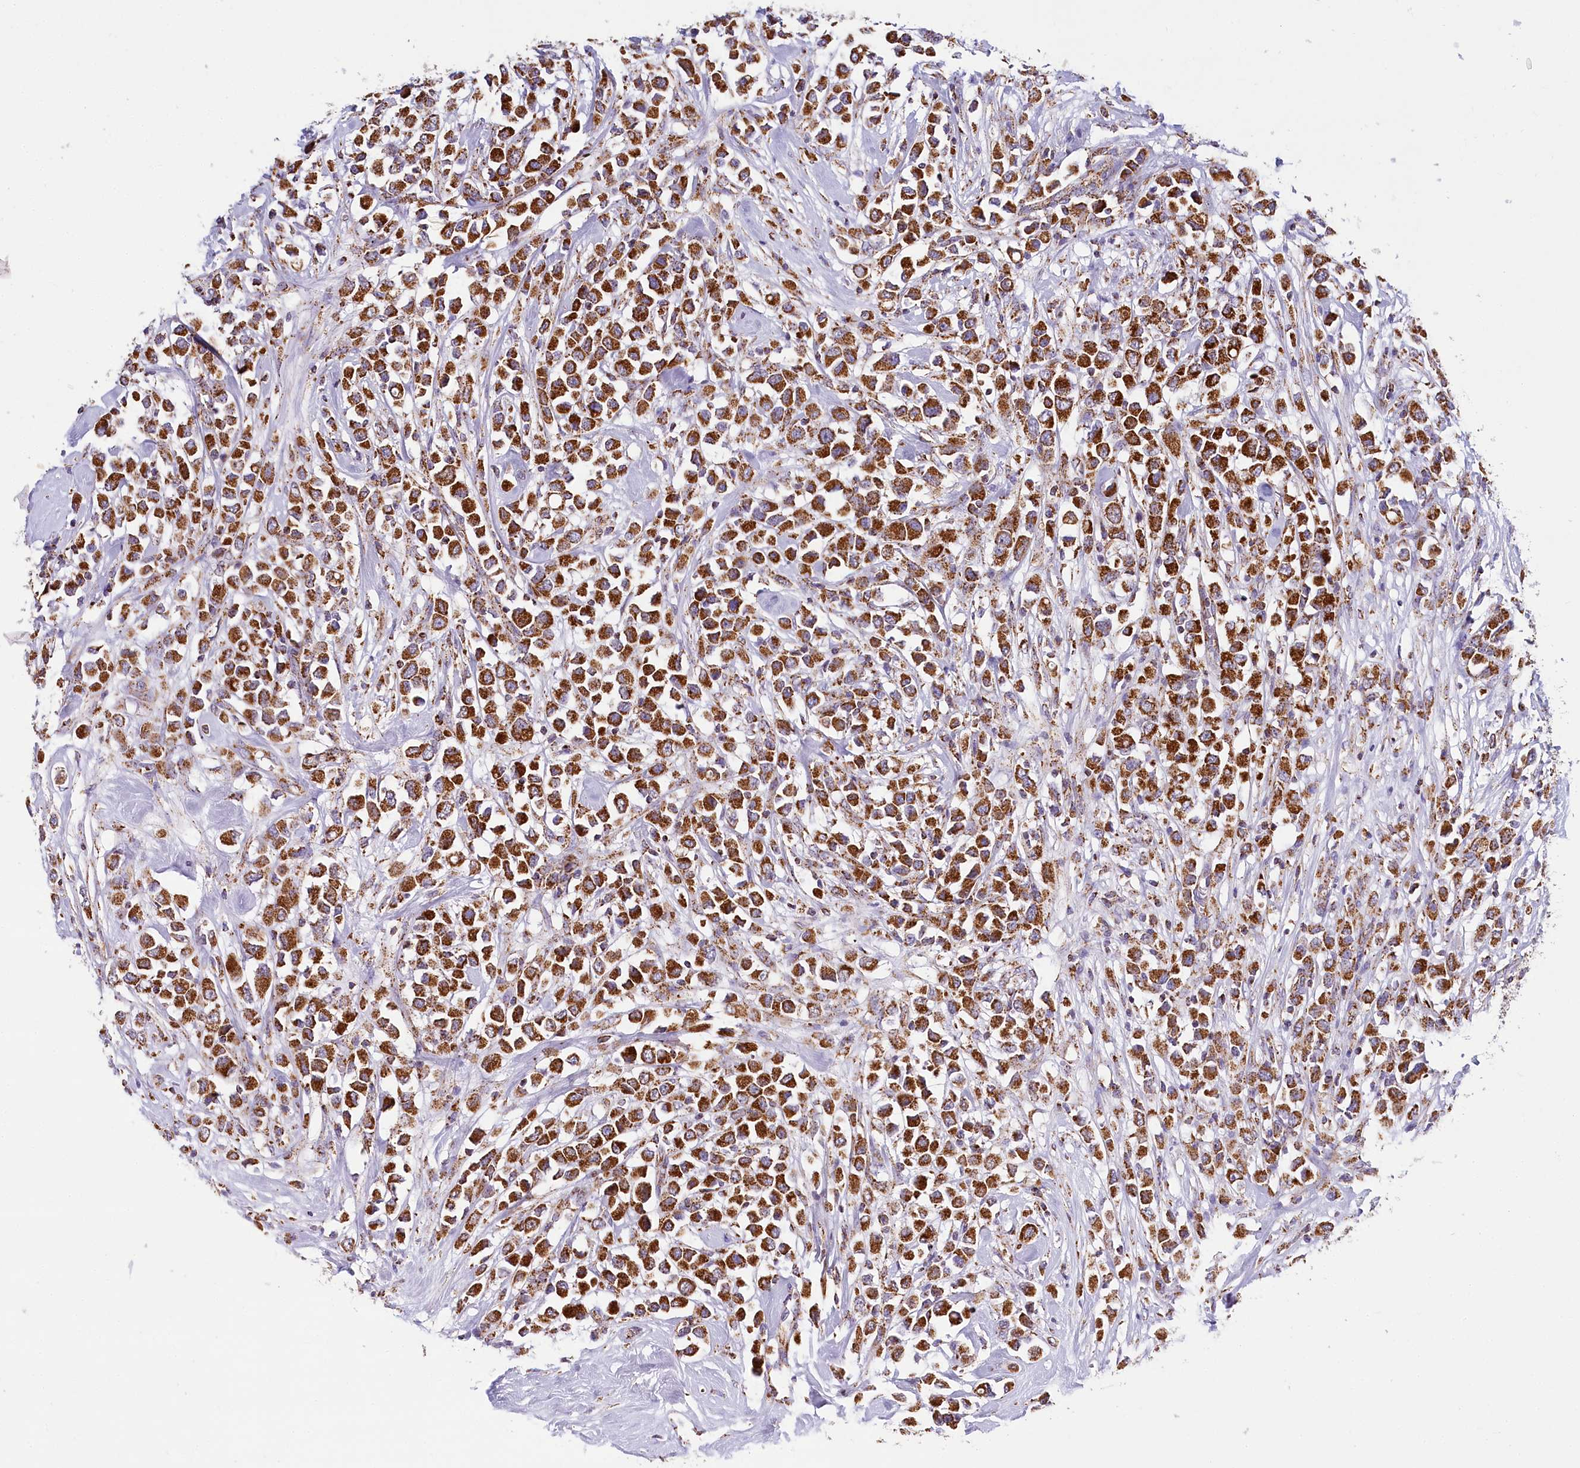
{"staining": {"intensity": "strong", "quantity": ">75%", "location": "cytoplasmic/membranous"}, "tissue": "breast cancer", "cell_type": "Tumor cells", "image_type": "cancer", "snomed": [{"axis": "morphology", "description": "Duct carcinoma"}, {"axis": "topography", "description": "Breast"}], "caption": "An image showing strong cytoplasmic/membranous expression in approximately >75% of tumor cells in breast intraductal carcinoma, as visualized by brown immunohistochemical staining.", "gene": "LSS", "patient": {"sex": "female", "age": 61}}